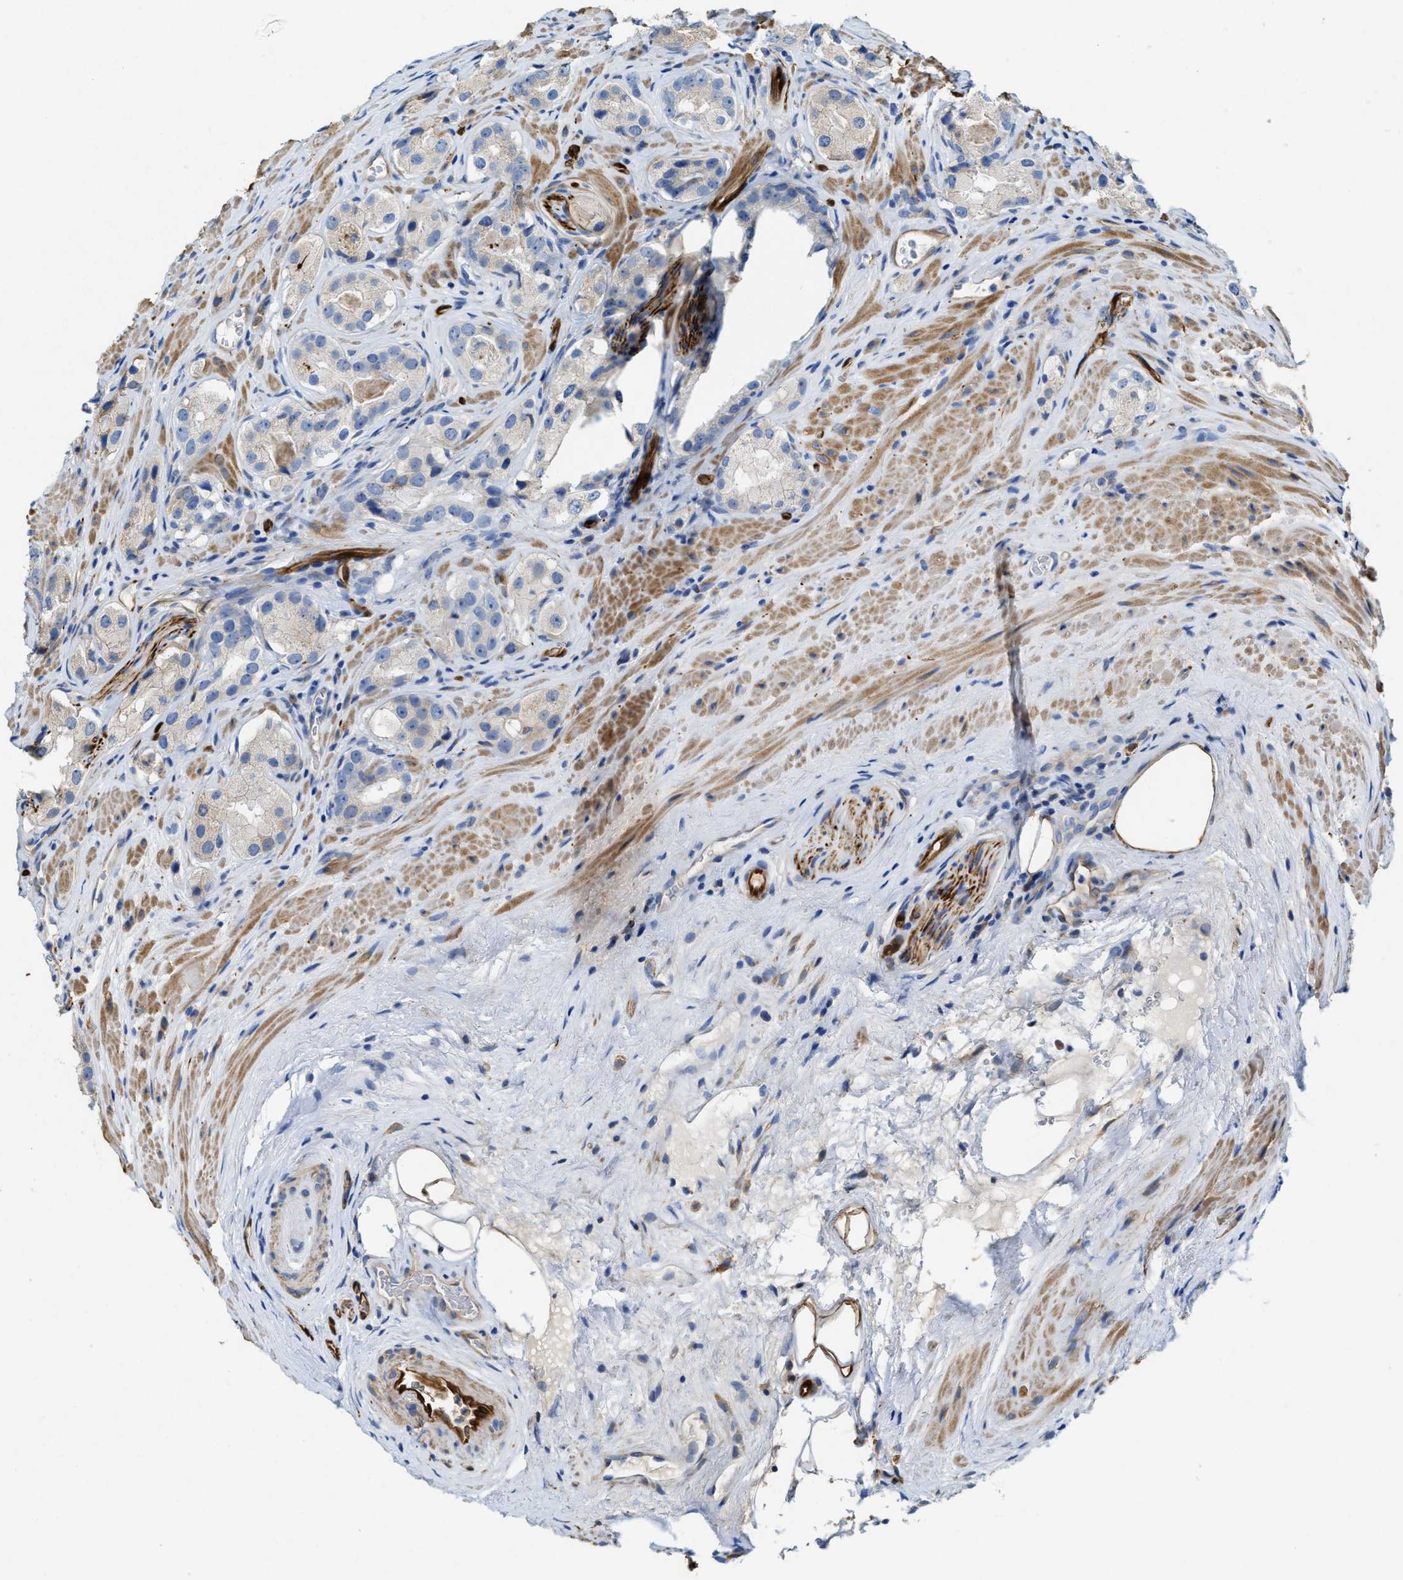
{"staining": {"intensity": "negative", "quantity": "none", "location": "none"}, "tissue": "prostate cancer", "cell_type": "Tumor cells", "image_type": "cancer", "snomed": [{"axis": "morphology", "description": "Adenocarcinoma, High grade"}, {"axis": "topography", "description": "Prostate"}], "caption": "This is an immunohistochemistry (IHC) micrograph of prostate cancer (high-grade adenocarcinoma). There is no staining in tumor cells.", "gene": "ASS1", "patient": {"sex": "male", "age": 63}}